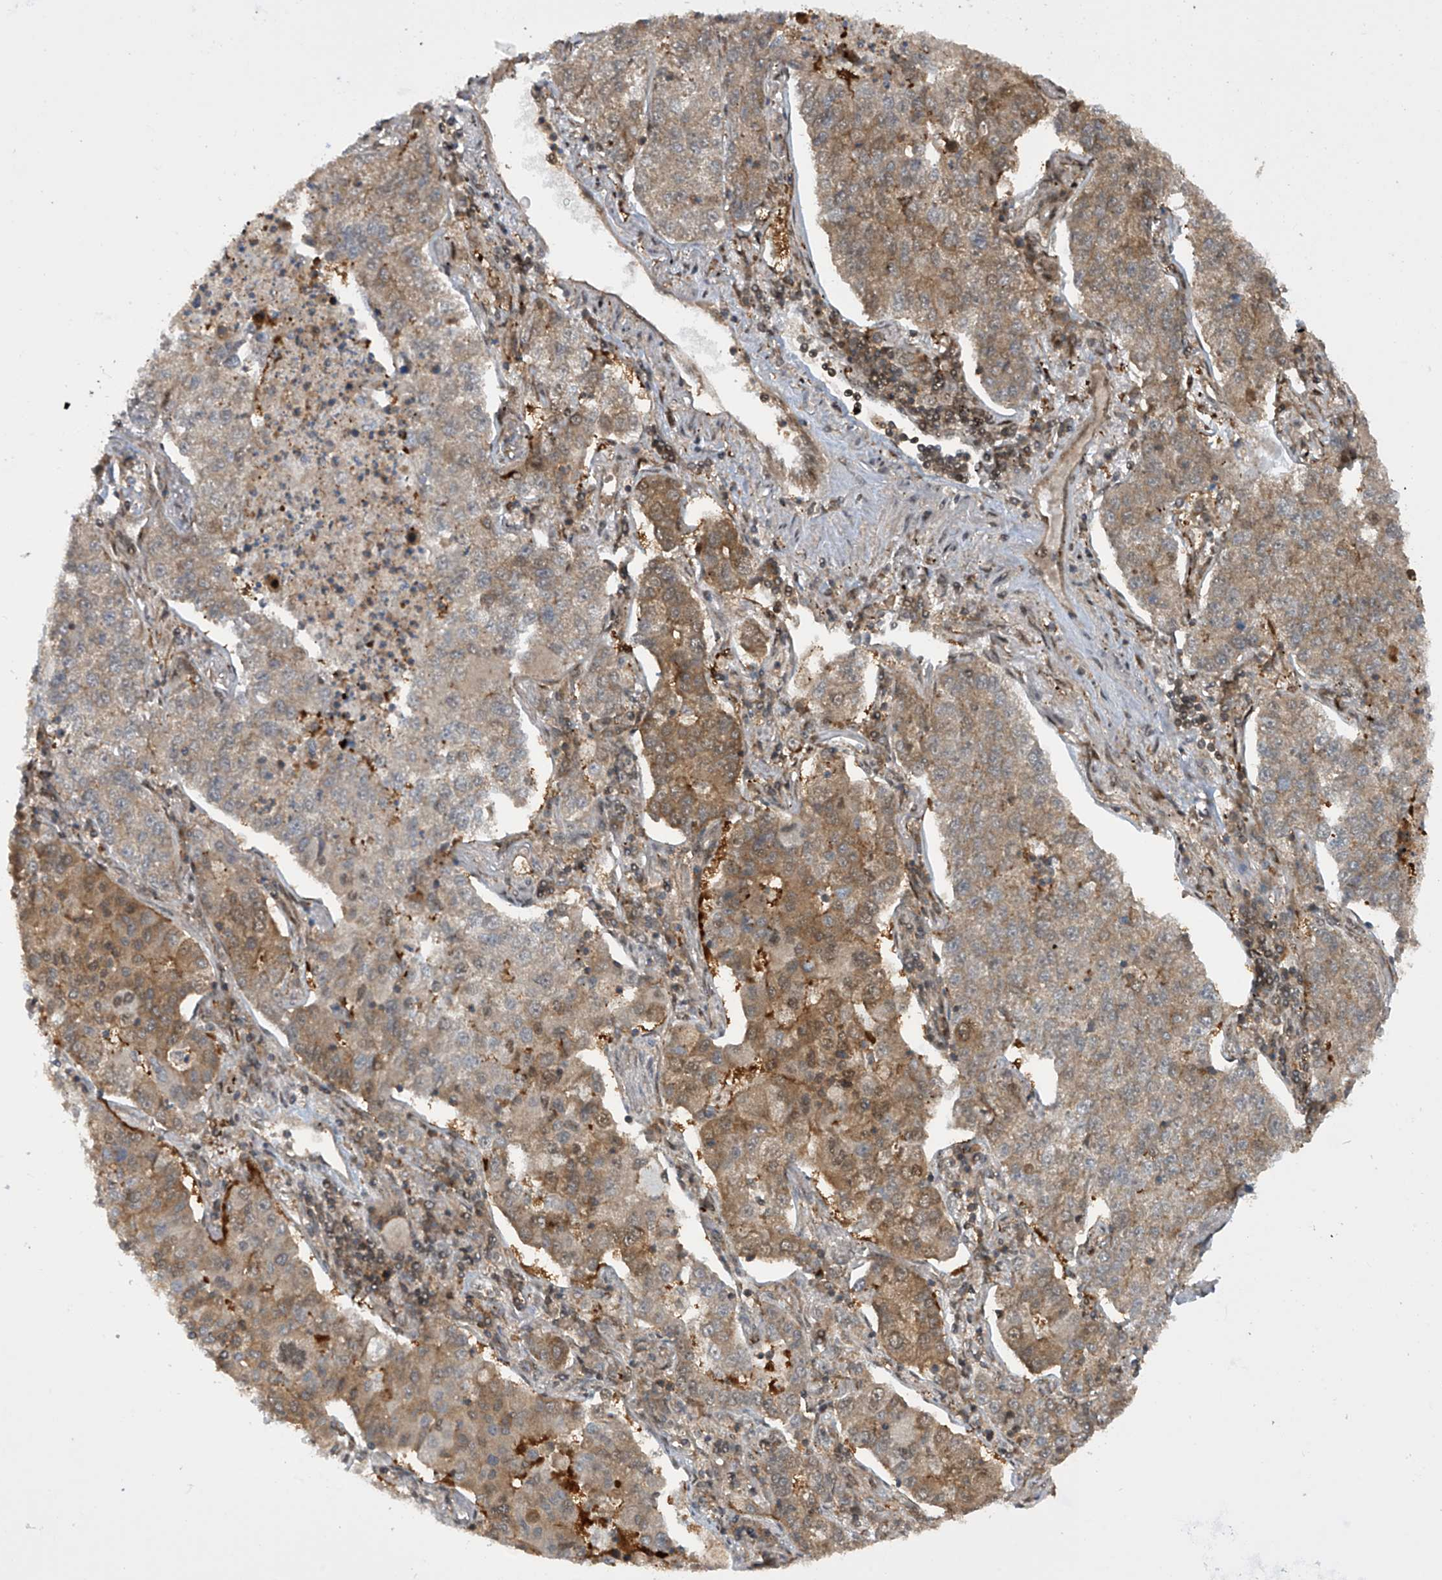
{"staining": {"intensity": "moderate", "quantity": "25%-75%", "location": "cytoplasmic/membranous"}, "tissue": "lung cancer", "cell_type": "Tumor cells", "image_type": "cancer", "snomed": [{"axis": "morphology", "description": "Adenocarcinoma, NOS"}, {"axis": "topography", "description": "Lung"}], "caption": "A micrograph of human lung cancer (adenocarcinoma) stained for a protein displays moderate cytoplasmic/membranous brown staining in tumor cells.", "gene": "LAGE3", "patient": {"sex": "male", "age": 49}}